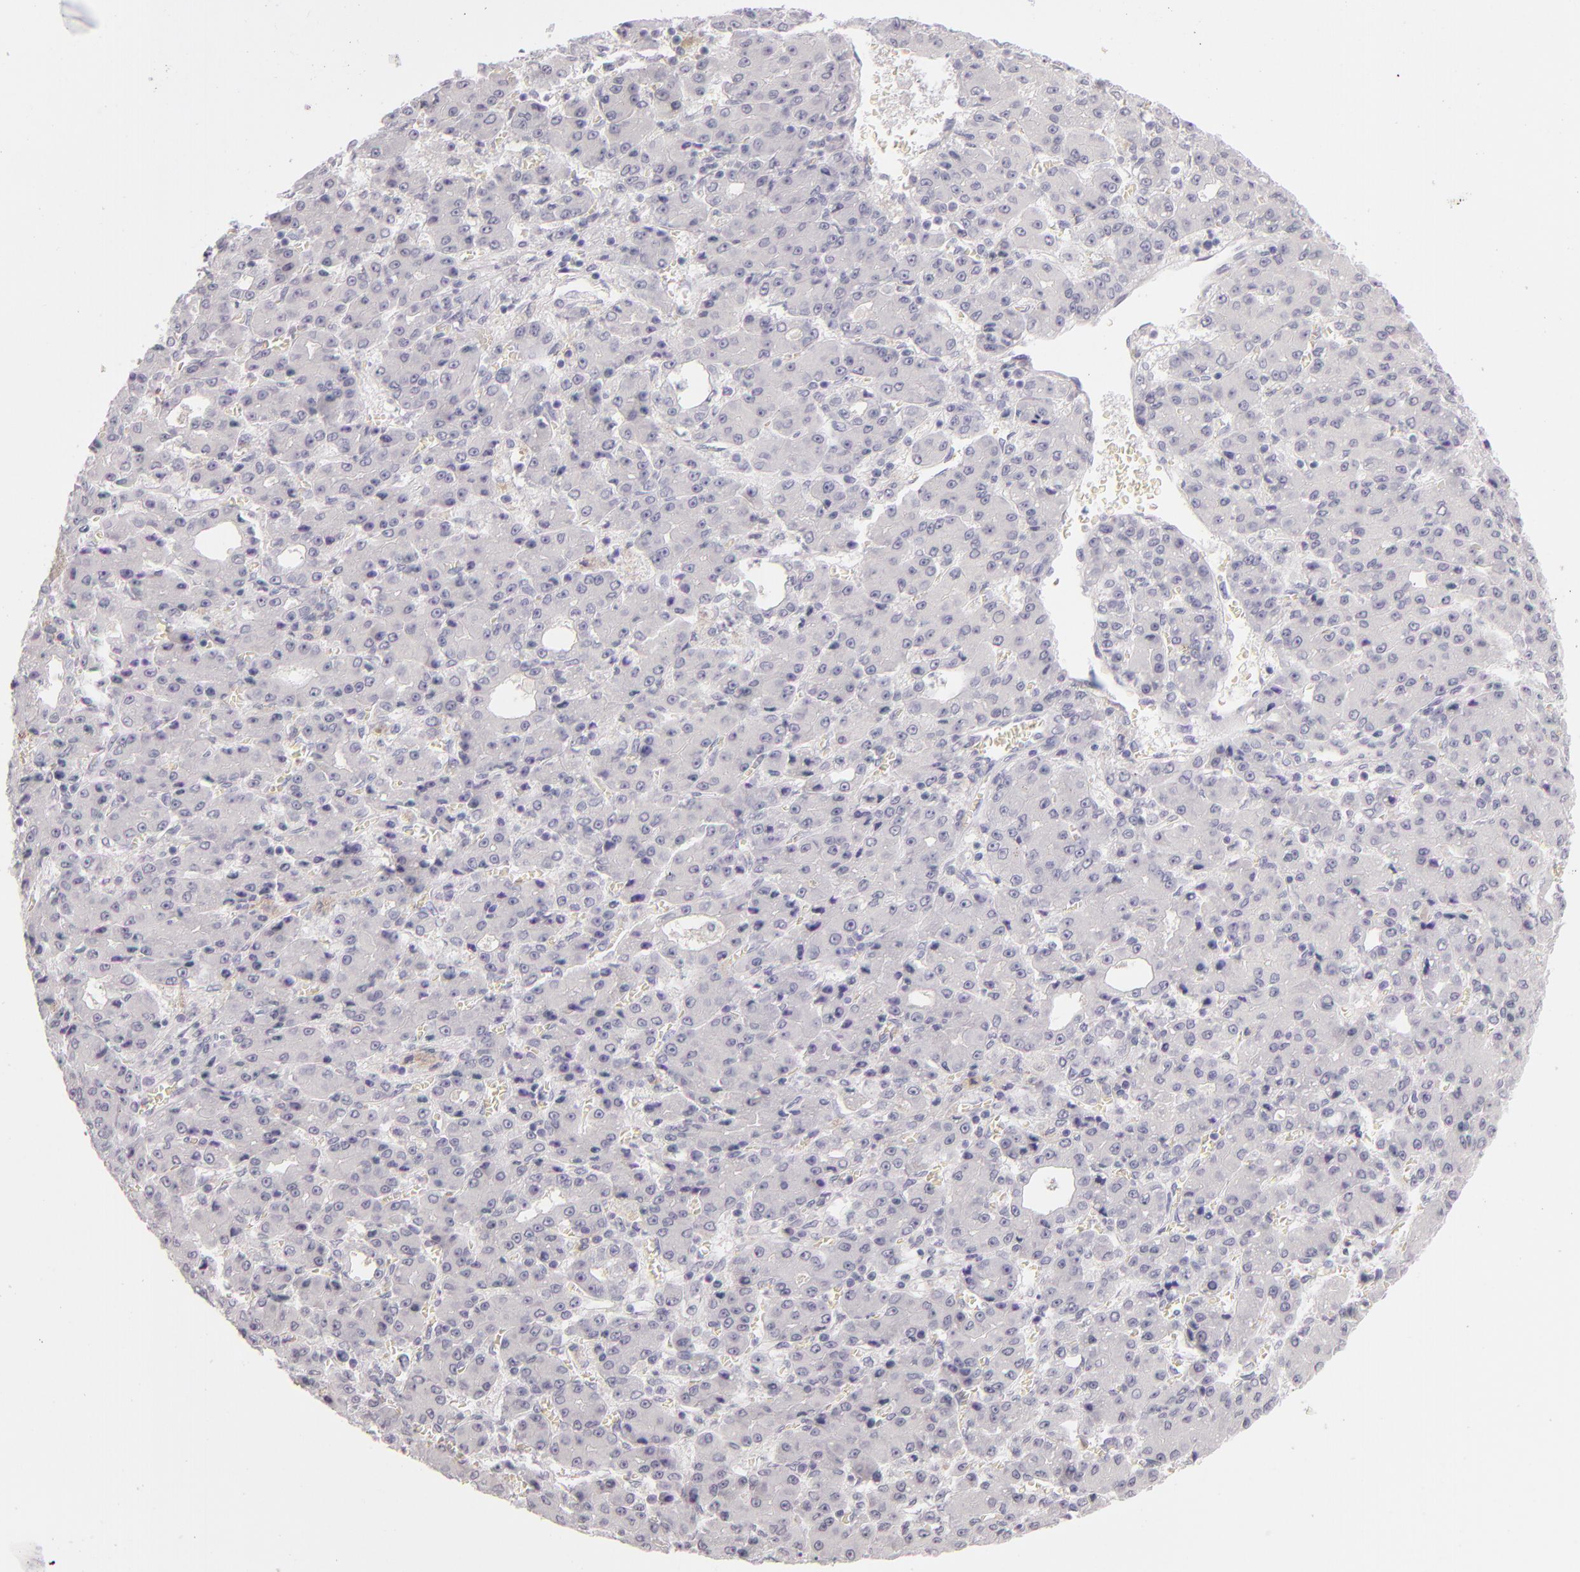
{"staining": {"intensity": "negative", "quantity": "none", "location": "none"}, "tissue": "liver cancer", "cell_type": "Tumor cells", "image_type": "cancer", "snomed": [{"axis": "morphology", "description": "Carcinoma, Hepatocellular, NOS"}, {"axis": "topography", "description": "Liver"}], "caption": "There is no significant positivity in tumor cells of liver cancer. (DAB (3,3'-diaminobenzidine) immunohistochemistry (IHC), high magnification).", "gene": "CD40", "patient": {"sex": "male", "age": 69}}